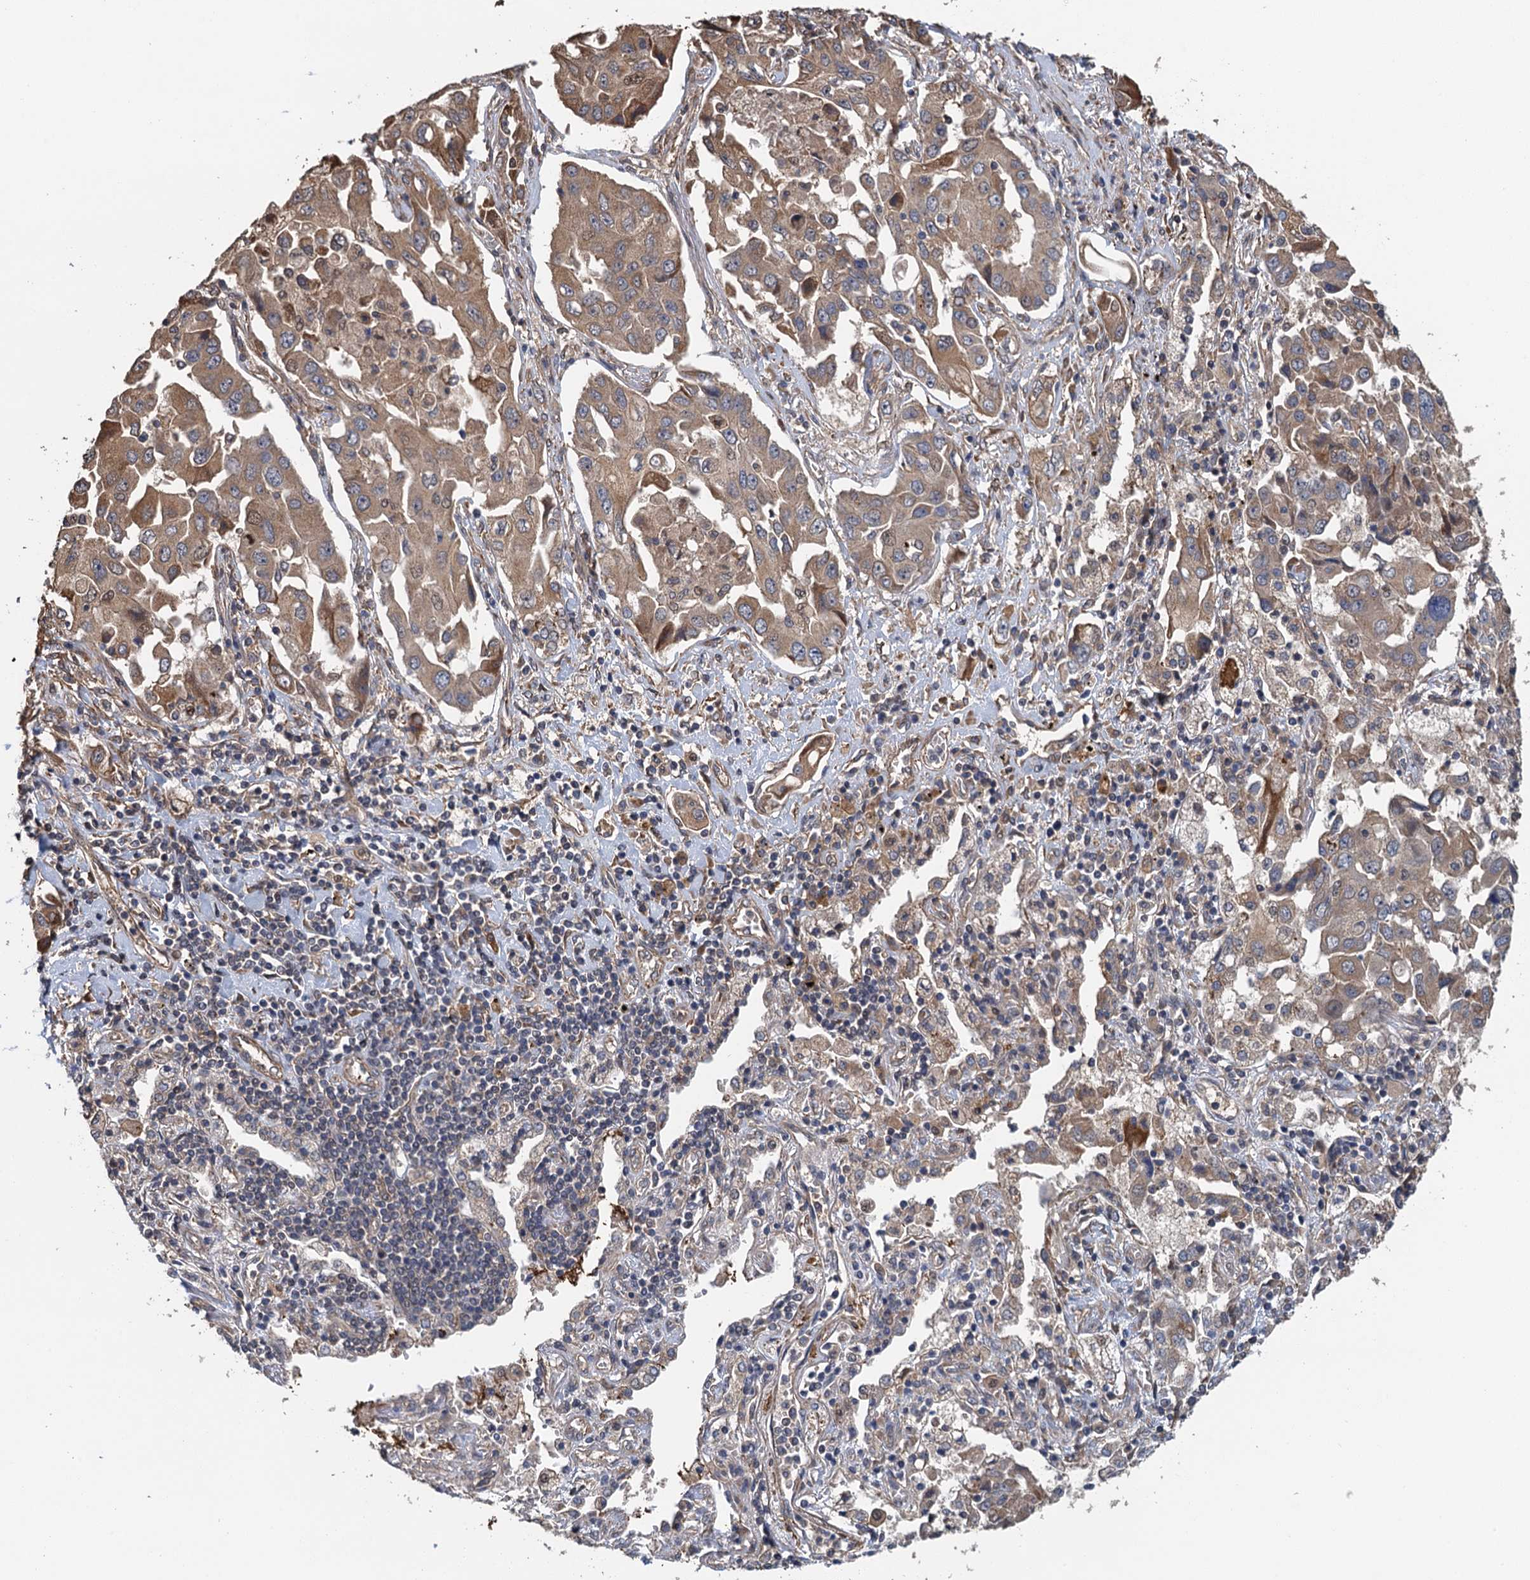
{"staining": {"intensity": "moderate", "quantity": ">75%", "location": "cytoplasmic/membranous"}, "tissue": "lung cancer", "cell_type": "Tumor cells", "image_type": "cancer", "snomed": [{"axis": "morphology", "description": "Adenocarcinoma, NOS"}, {"axis": "topography", "description": "Lung"}], "caption": "Immunohistochemical staining of human lung cancer demonstrates medium levels of moderate cytoplasmic/membranous protein expression in approximately >75% of tumor cells. (DAB IHC, brown staining for protein, blue staining for nuclei).", "gene": "MEAK7", "patient": {"sex": "female", "age": 65}}